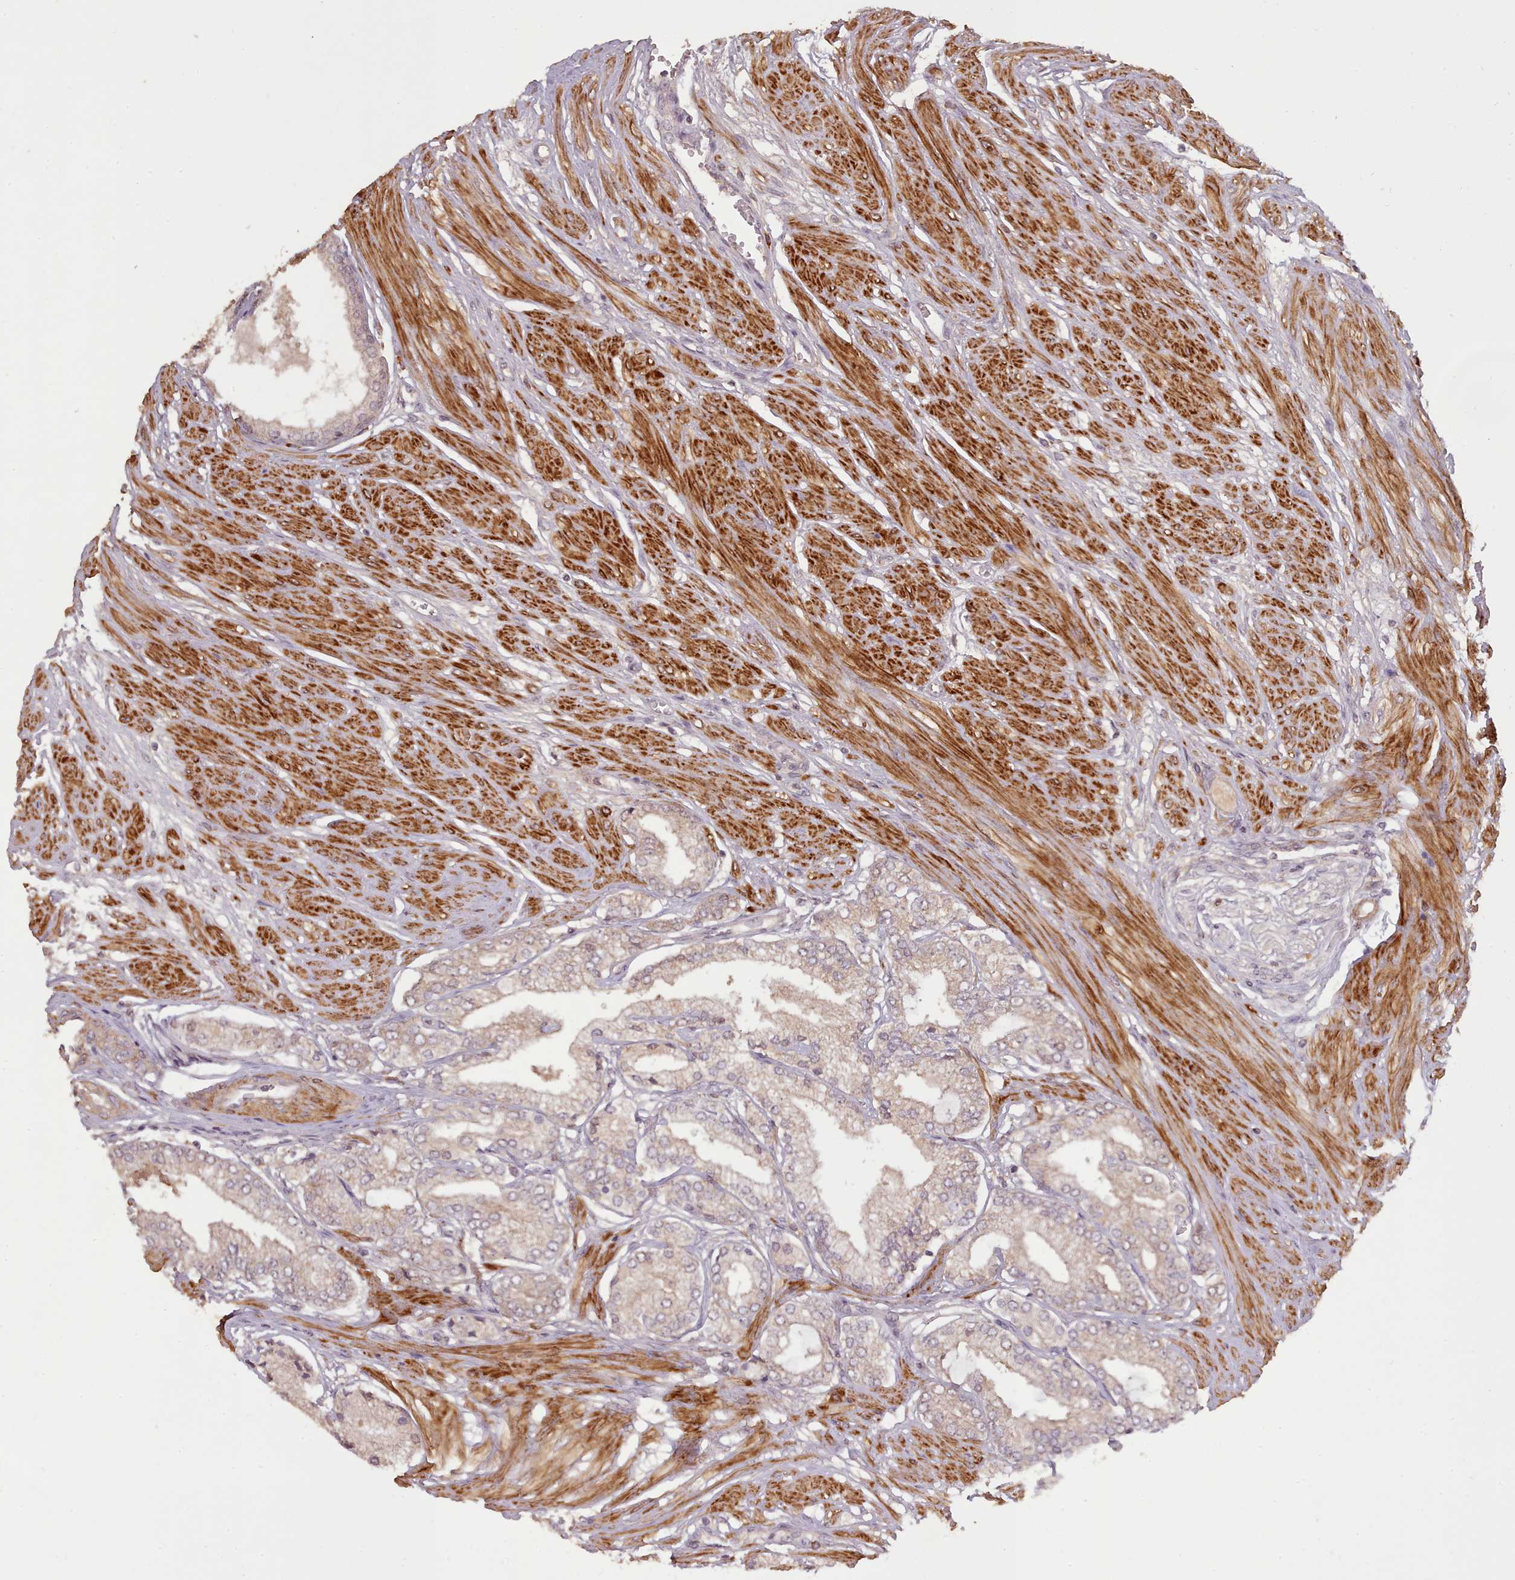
{"staining": {"intensity": "negative", "quantity": "none", "location": "none"}, "tissue": "prostate cancer", "cell_type": "Tumor cells", "image_type": "cancer", "snomed": [{"axis": "morphology", "description": "Adenocarcinoma, High grade"}, {"axis": "topography", "description": "Prostate and seminal vesicle, NOS"}], "caption": "DAB (3,3'-diaminobenzidine) immunohistochemical staining of prostate cancer (high-grade adenocarcinoma) exhibits no significant expression in tumor cells. Brightfield microscopy of immunohistochemistry stained with DAB (3,3'-diaminobenzidine) (brown) and hematoxylin (blue), captured at high magnification.", "gene": "CDC6", "patient": {"sex": "male", "age": 64}}